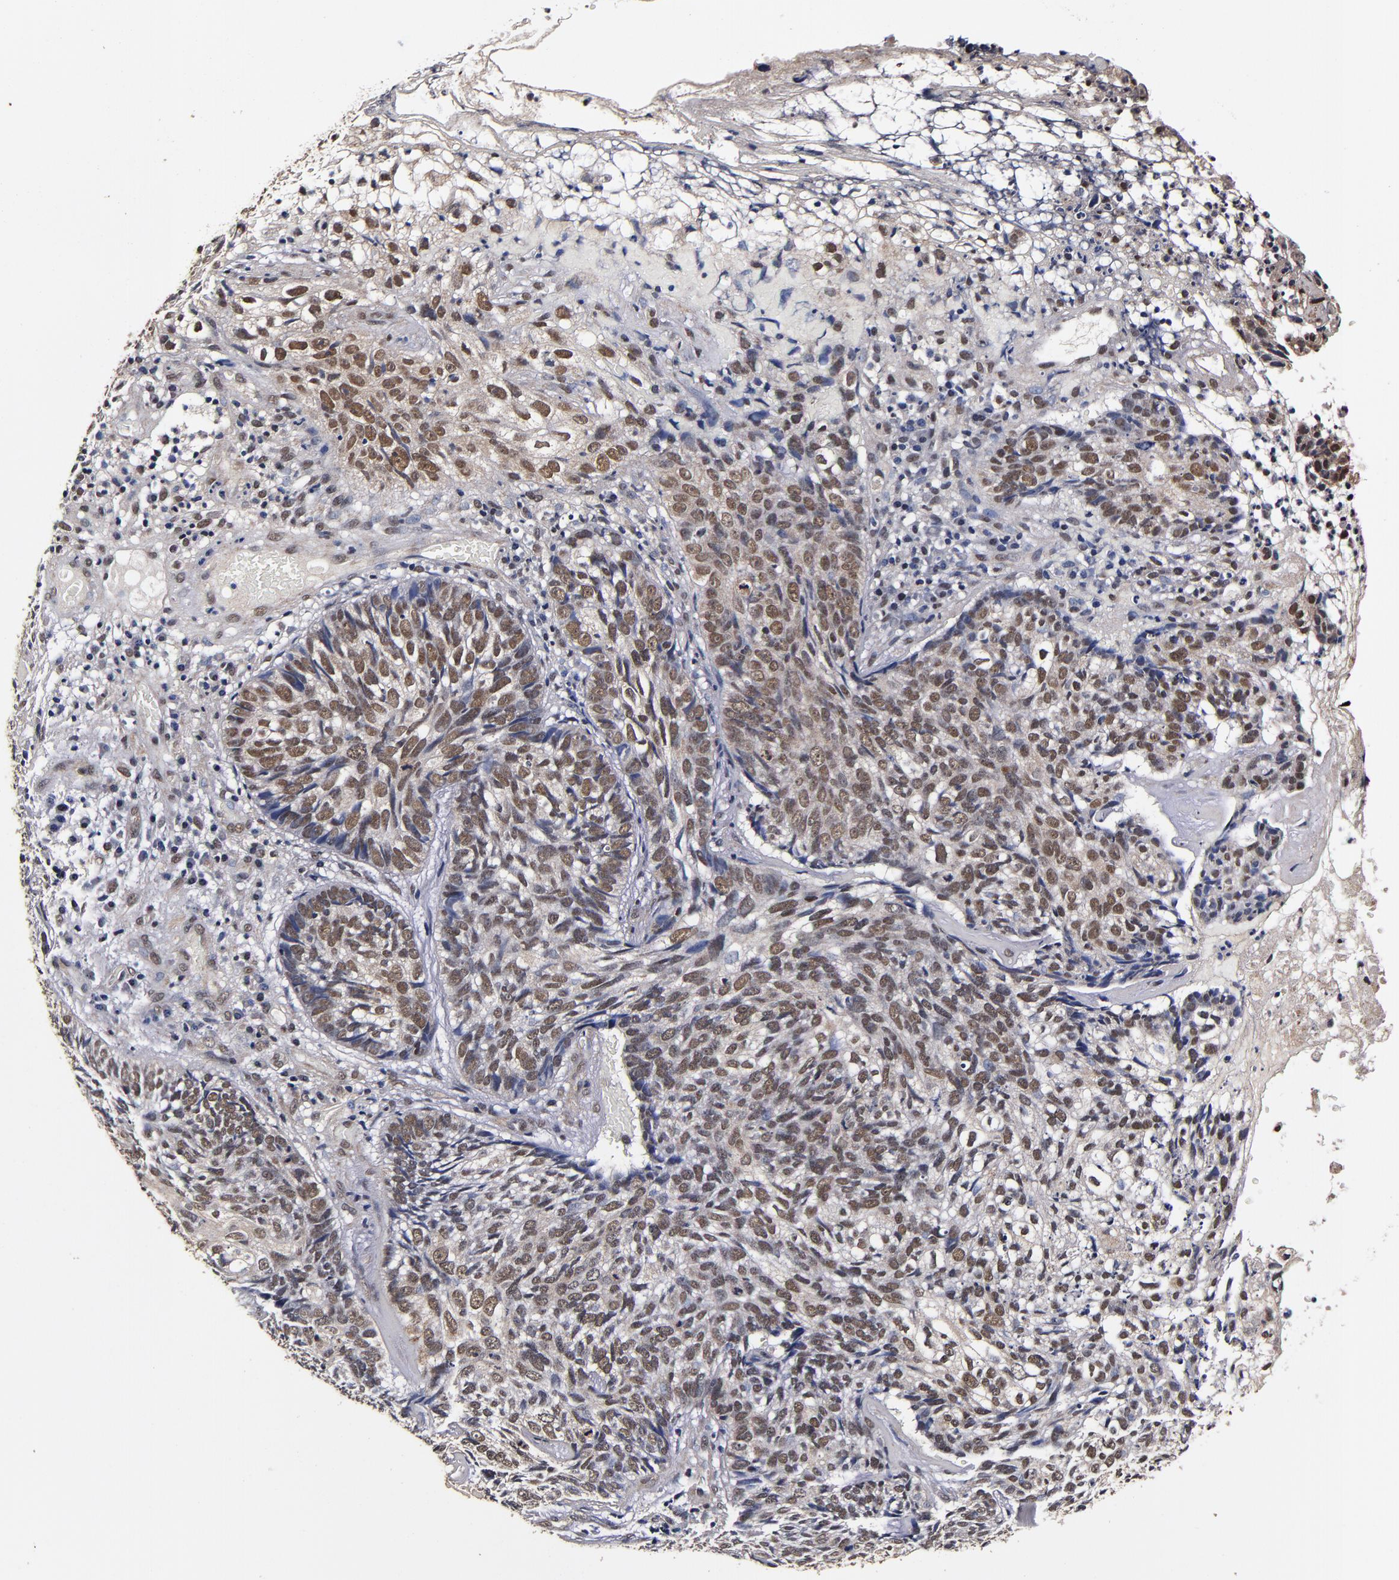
{"staining": {"intensity": "moderate", "quantity": ">75%", "location": "cytoplasmic/membranous,nuclear"}, "tissue": "skin cancer", "cell_type": "Tumor cells", "image_type": "cancer", "snomed": [{"axis": "morphology", "description": "Basal cell carcinoma"}, {"axis": "topography", "description": "Skin"}], "caption": "Protein staining exhibits moderate cytoplasmic/membranous and nuclear expression in approximately >75% of tumor cells in skin basal cell carcinoma.", "gene": "MMP15", "patient": {"sex": "male", "age": 72}}